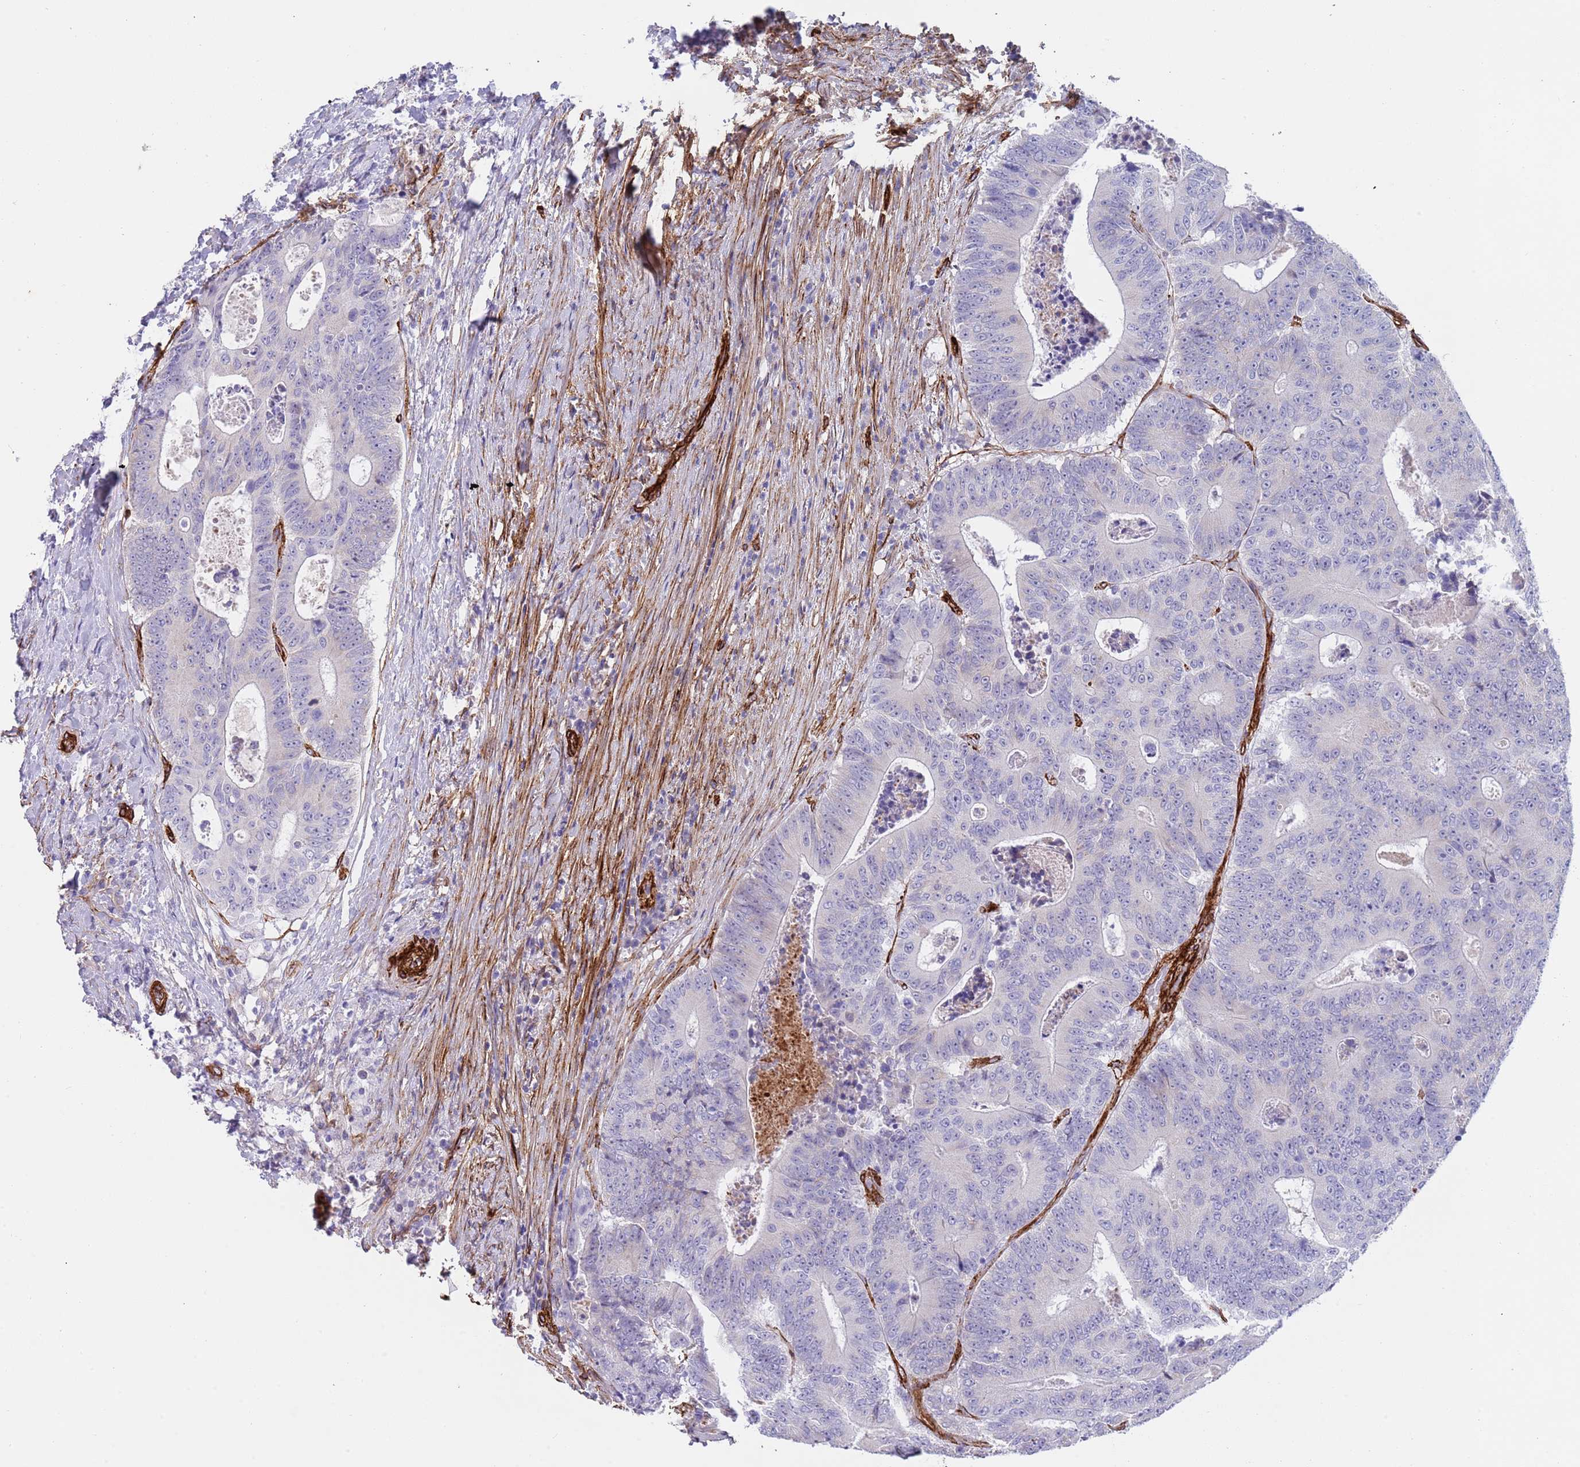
{"staining": {"intensity": "negative", "quantity": "none", "location": "none"}, "tissue": "colorectal cancer", "cell_type": "Tumor cells", "image_type": "cancer", "snomed": [{"axis": "morphology", "description": "Adenocarcinoma, NOS"}, {"axis": "topography", "description": "Colon"}], "caption": "There is no significant expression in tumor cells of adenocarcinoma (colorectal).", "gene": "CAV2", "patient": {"sex": "male", "age": 83}}